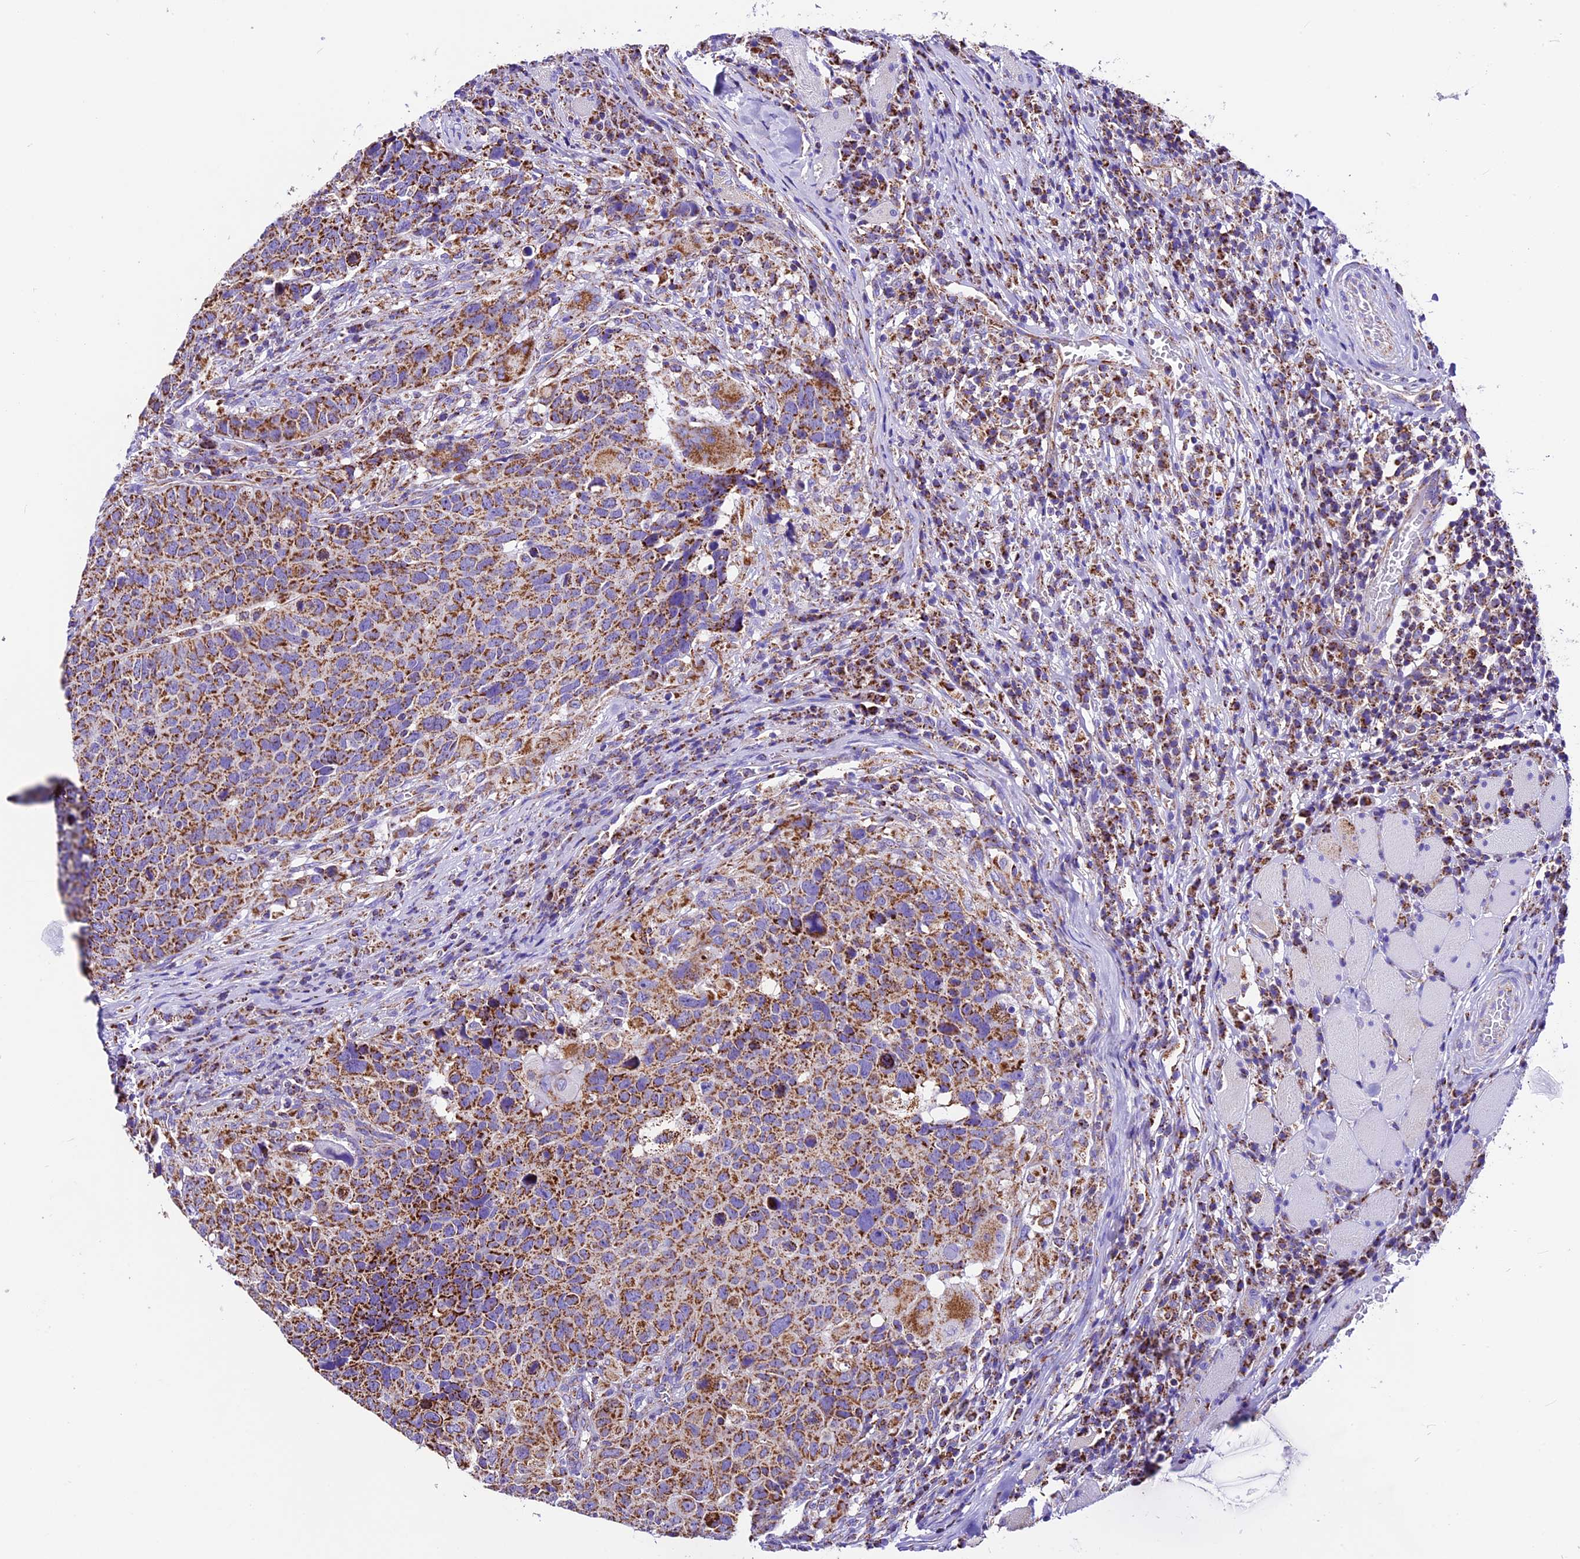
{"staining": {"intensity": "strong", "quantity": ">75%", "location": "cytoplasmic/membranous"}, "tissue": "head and neck cancer", "cell_type": "Tumor cells", "image_type": "cancer", "snomed": [{"axis": "morphology", "description": "Squamous cell carcinoma, NOS"}, {"axis": "topography", "description": "Head-Neck"}], "caption": "Brown immunohistochemical staining in squamous cell carcinoma (head and neck) exhibits strong cytoplasmic/membranous staining in approximately >75% of tumor cells.", "gene": "DCAF5", "patient": {"sex": "male", "age": 66}}